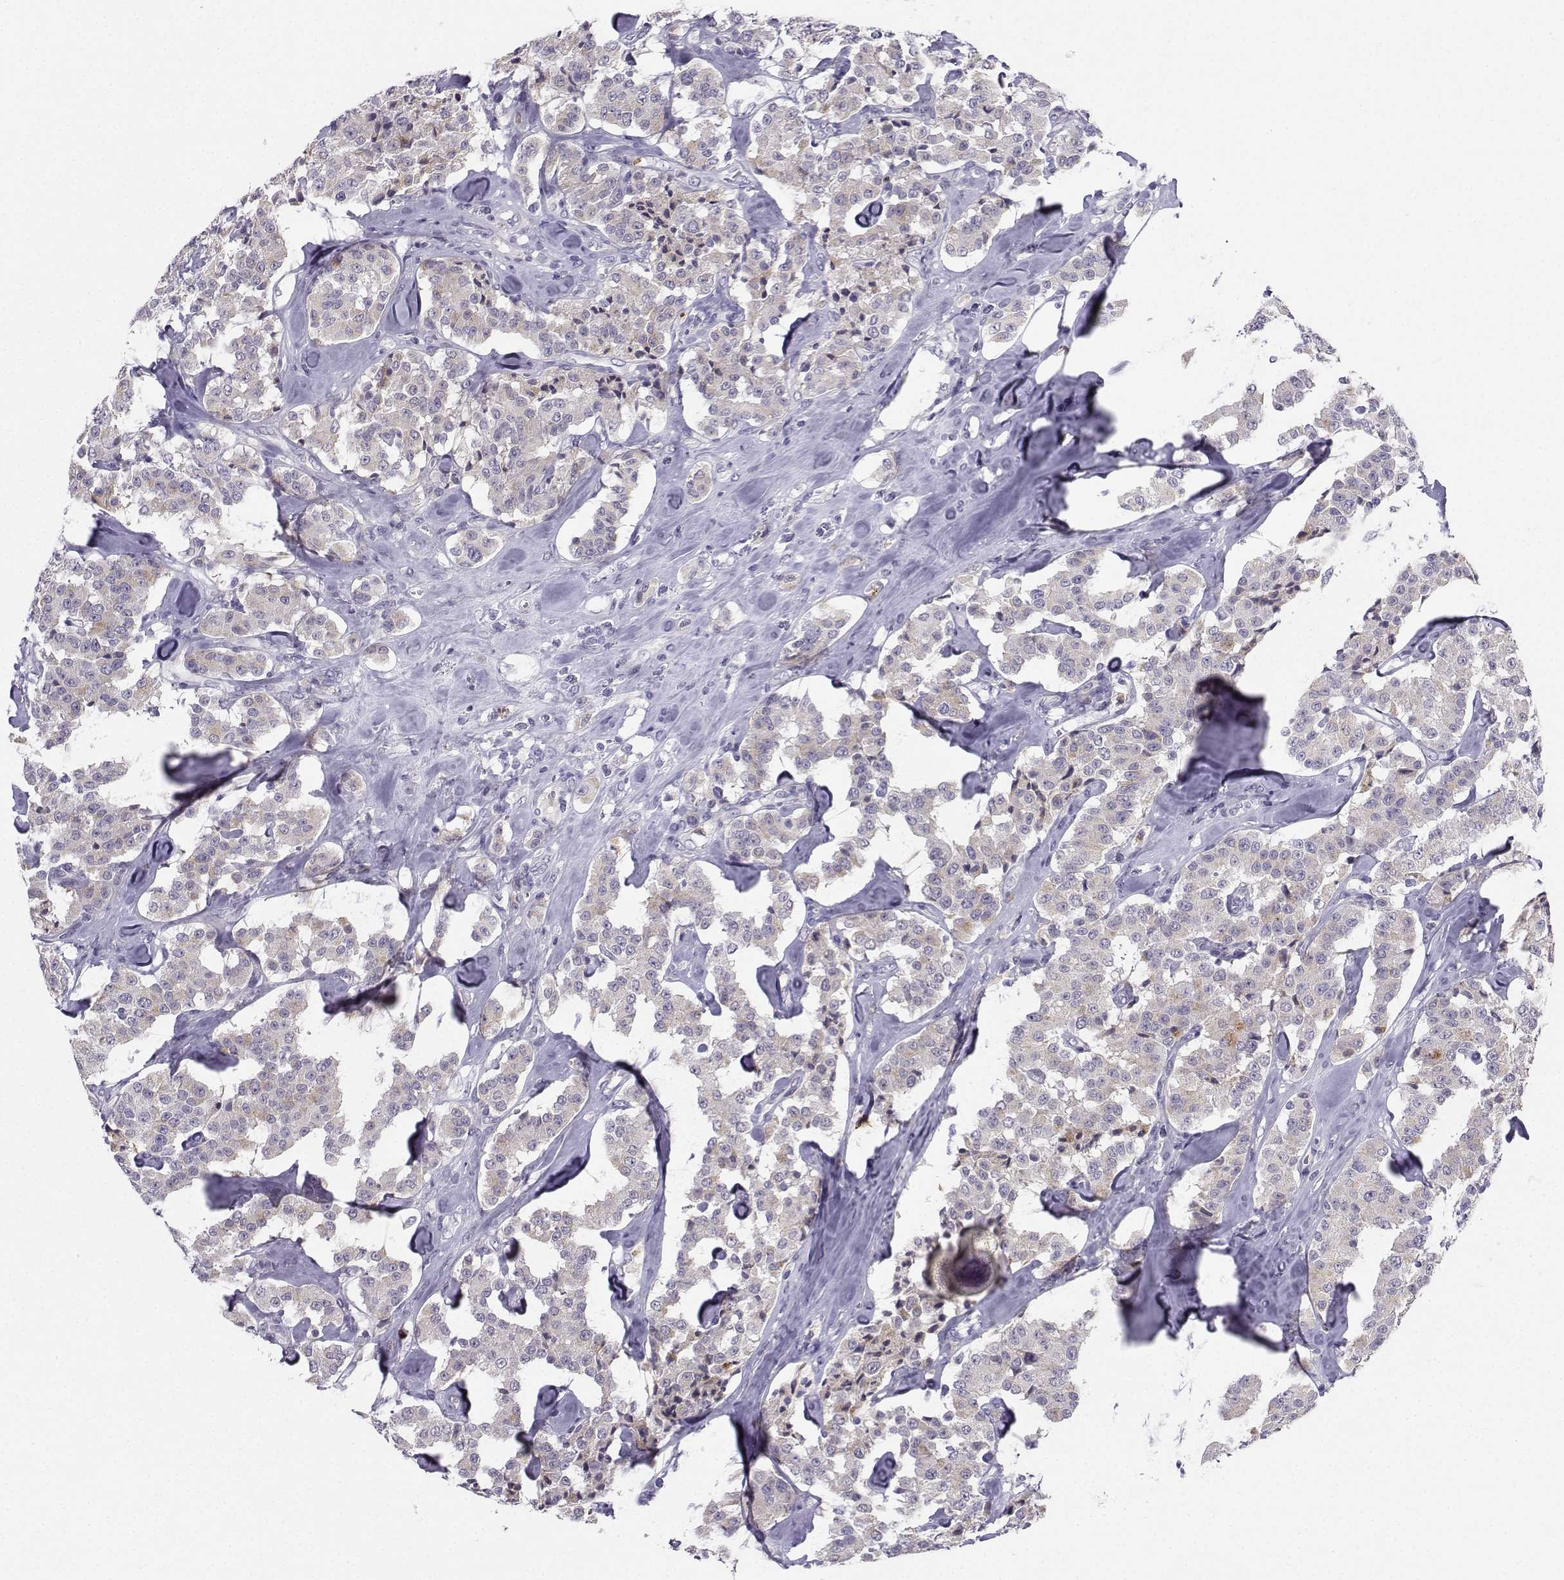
{"staining": {"intensity": "negative", "quantity": "none", "location": "none"}, "tissue": "carcinoid", "cell_type": "Tumor cells", "image_type": "cancer", "snomed": [{"axis": "morphology", "description": "Carcinoid, malignant, NOS"}, {"axis": "topography", "description": "Pancreas"}], "caption": "A high-resolution micrograph shows immunohistochemistry (IHC) staining of carcinoid (malignant), which reveals no significant expression in tumor cells.", "gene": "CALY", "patient": {"sex": "male", "age": 41}}